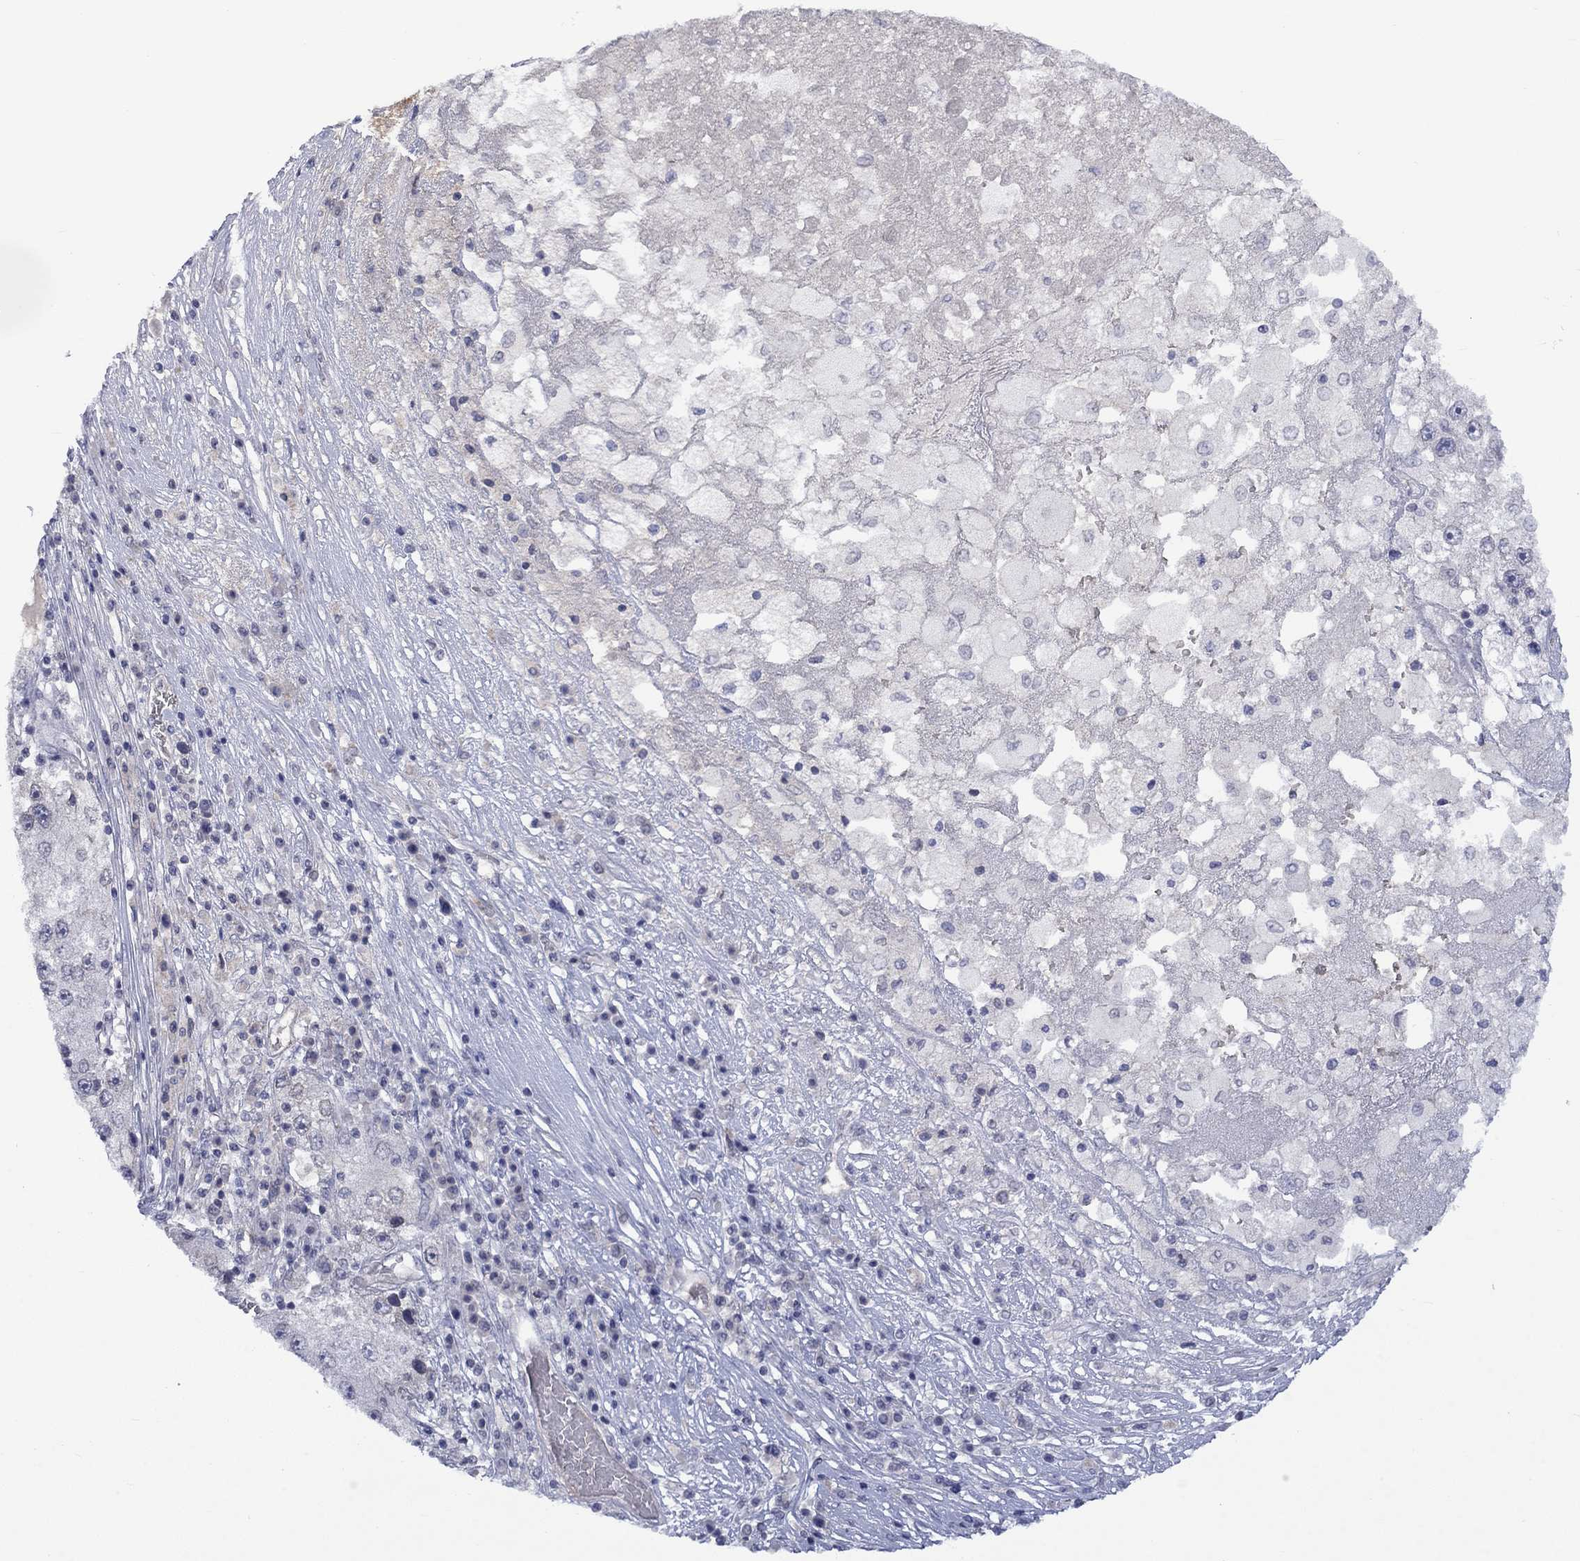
{"staining": {"intensity": "negative", "quantity": "none", "location": "none"}, "tissue": "liver cancer", "cell_type": "Tumor cells", "image_type": "cancer", "snomed": [{"axis": "morphology", "description": "Carcinoma, Hepatocellular, NOS"}, {"axis": "topography", "description": "Liver"}], "caption": "An immunohistochemistry (IHC) photomicrograph of hepatocellular carcinoma (liver) is shown. There is no staining in tumor cells of hepatocellular carcinoma (liver). (DAB immunohistochemistry, high magnification).", "gene": "NSMF", "patient": {"sex": "female", "age": 73}}